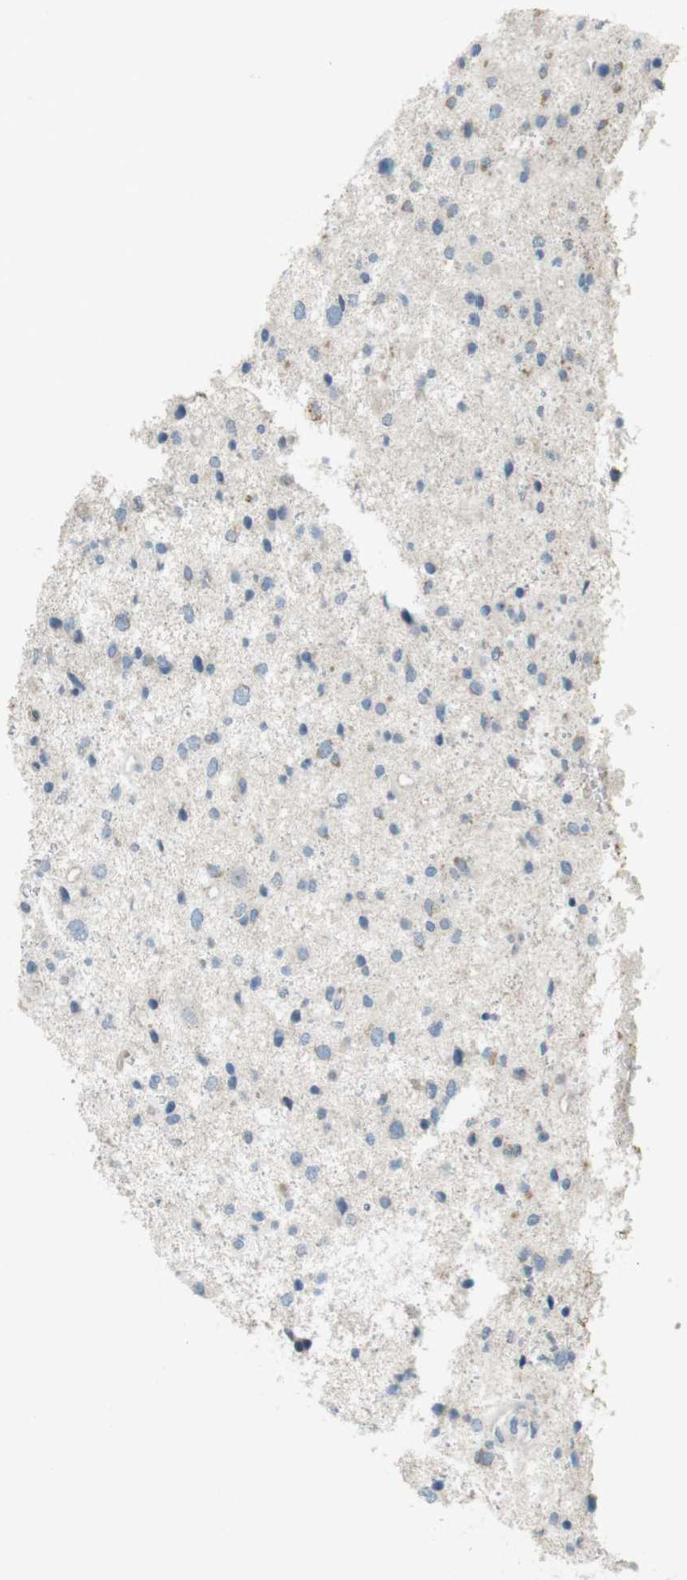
{"staining": {"intensity": "negative", "quantity": "none", "location": "none"}, "tissue": "glioma", "cell_type": "Tumor cells", "image_type": "cancer", "snomed": [{"axis": "morphology", "description": "Glioma, malignant, Low grade"}, {"axis": "topography", "description": "Brain"}], "caption": "The micrograph reveals no significant staining in tumor cells of malignant glioma (low-grade).", "gene": "MUC5B", "patient": {"sex": "female", "age": 37}}